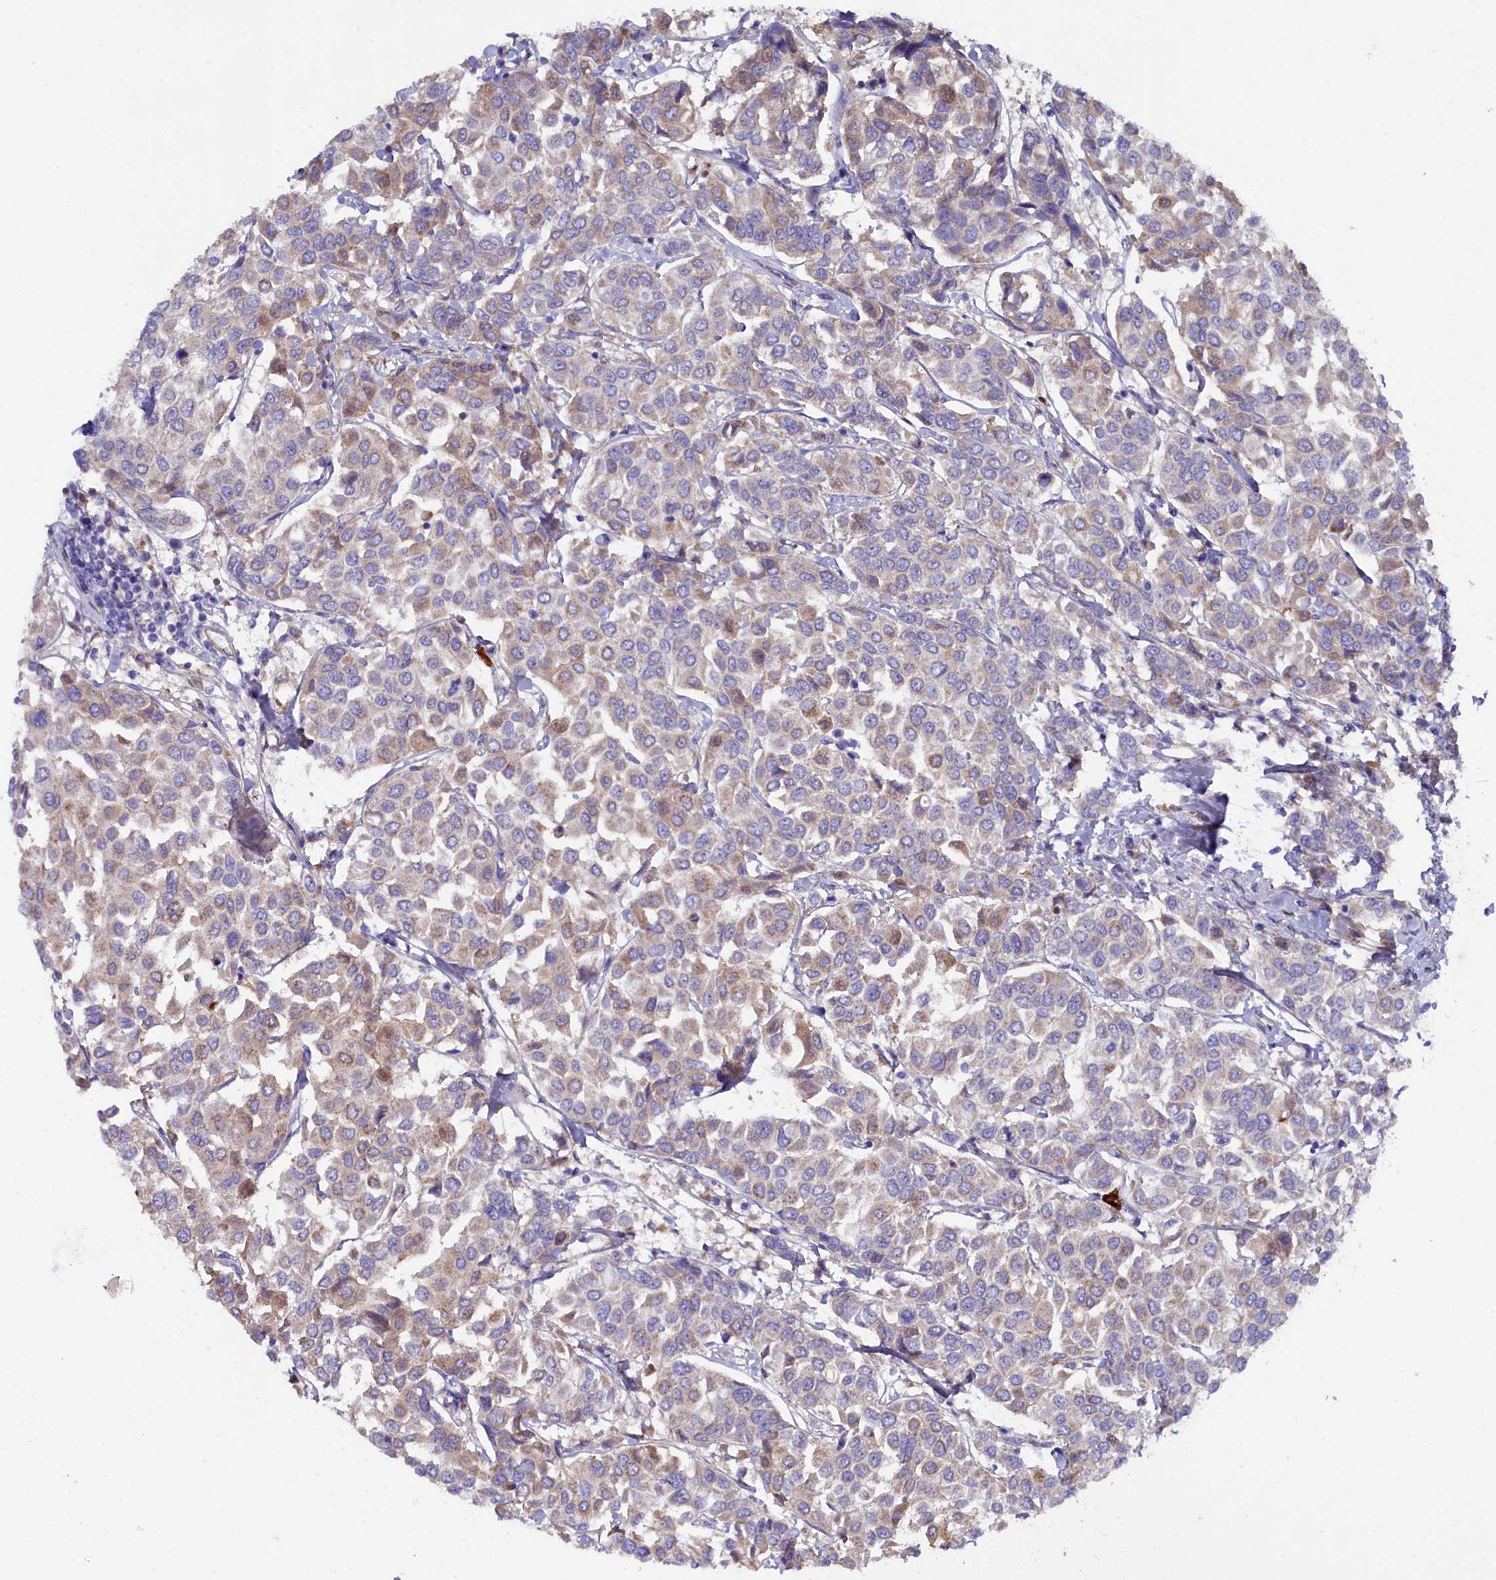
{"staining": {"intensity": "moderate", "quantity": "<25%", "location": "cytoplasmic/membranous"}, "tissue": "breast cancer", "cell_type": "Tumor cells", "image_type": "cancer", "snomed": [{"axis": "morphology", "description": "Duct carcinoma"}, {"axis": "topography", "description": "Breast"}], "caption": "A brown stain labels moderate cytoplasmic/membranous expression of a protein in infiltrating ductal carcinoma (breast) tumor cells.", "gene": "SLC49A3", "patient": {"sex": "female", "age": 55}}